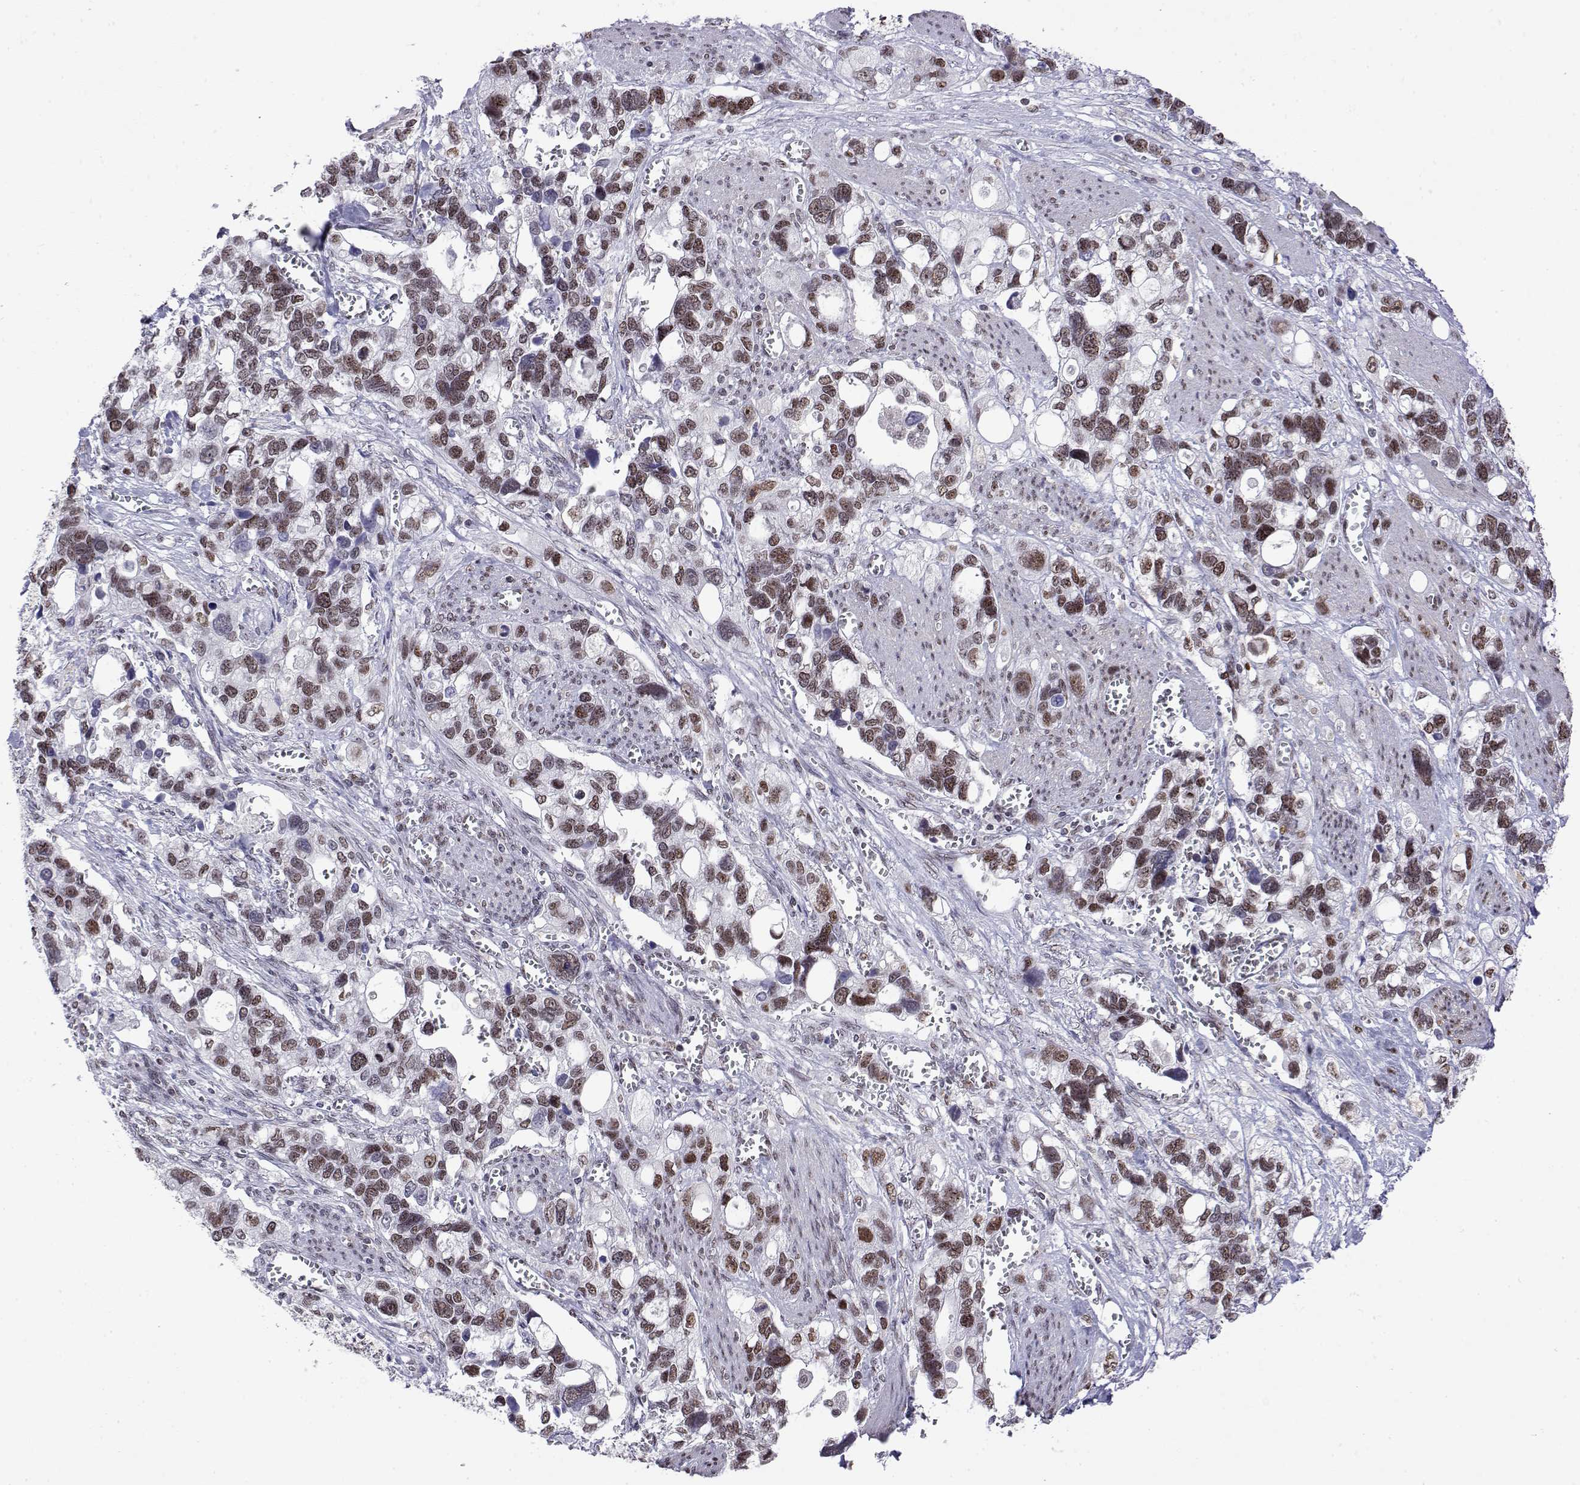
{"staining": {"intensity": "moderate", "quantity": ">75%", "location": "nuclear"}, "tissue": "stomach cancer", "cell_type": "Tumor cells", "image_type": "cancer", "snomed": [{"axis": "morphology", "description": "Adenocarcinoma, NOS"}, {"axis": "topography", "description": "Stomach, upper"}], "caption": "A photomicrograph of stomach adenocarcinoma stained for a protein exhibits moderate nuclear brown staining in tumor cells.", "gene": "POLDIP3", "patient": {"sex": "female", "age": 81}}